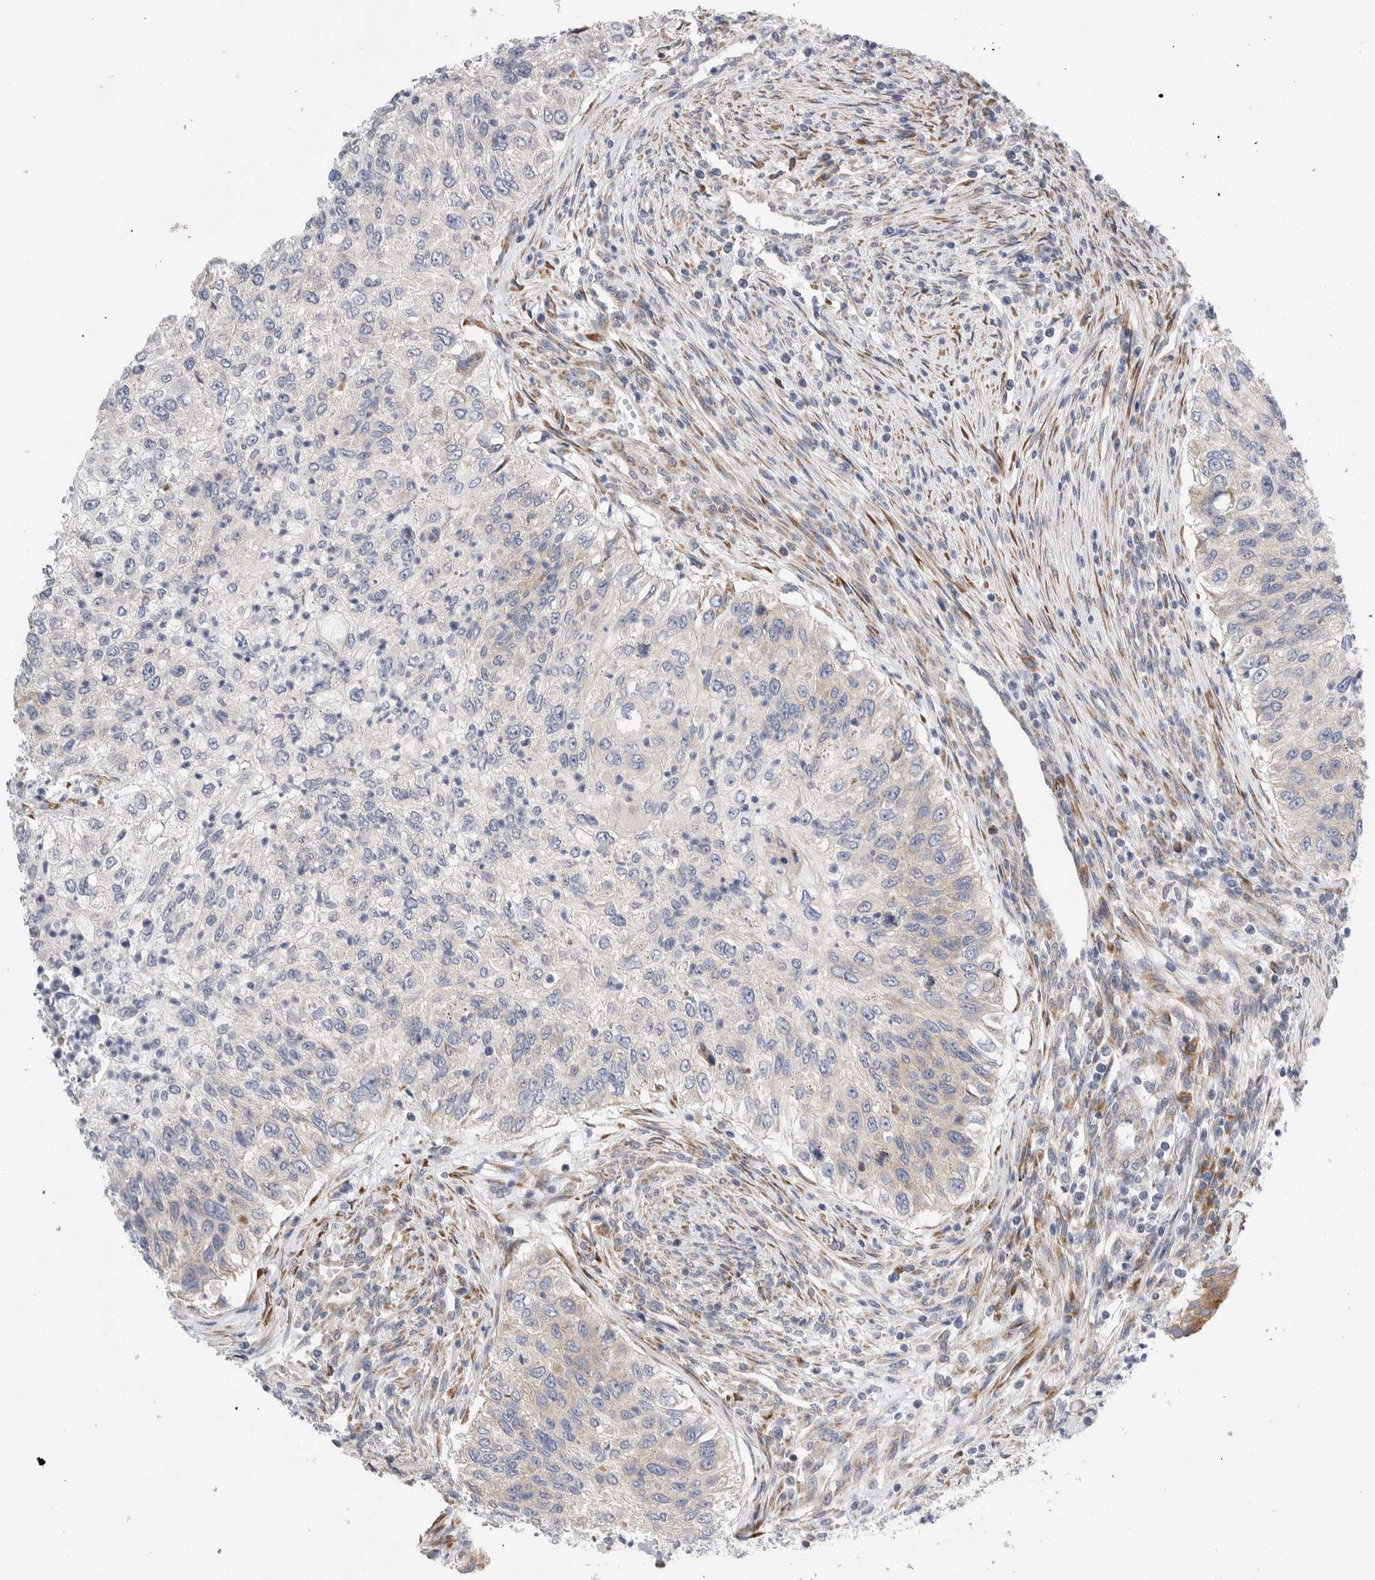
{"staining": {"intensity": "weak", "quantity": "<25%", "location": "cytoplasmic/membranous"}, "tissue": "urothelial cancer", "cell_type": "Tumor cells", "image_type": "cancer", "snomed": [{"axis": "morphology", "description": "Urothelial carcinoma, High grade"}, {"axis": "topography", "description": "Urinary bladder"}], "caption": "DAB immunohistochemical staining of urothelial carcinoma (high-grade) demonstrates no significant staining in tumor cells.", "gene": "RACK1", "patient": {"sex": "female", "age": 60}}